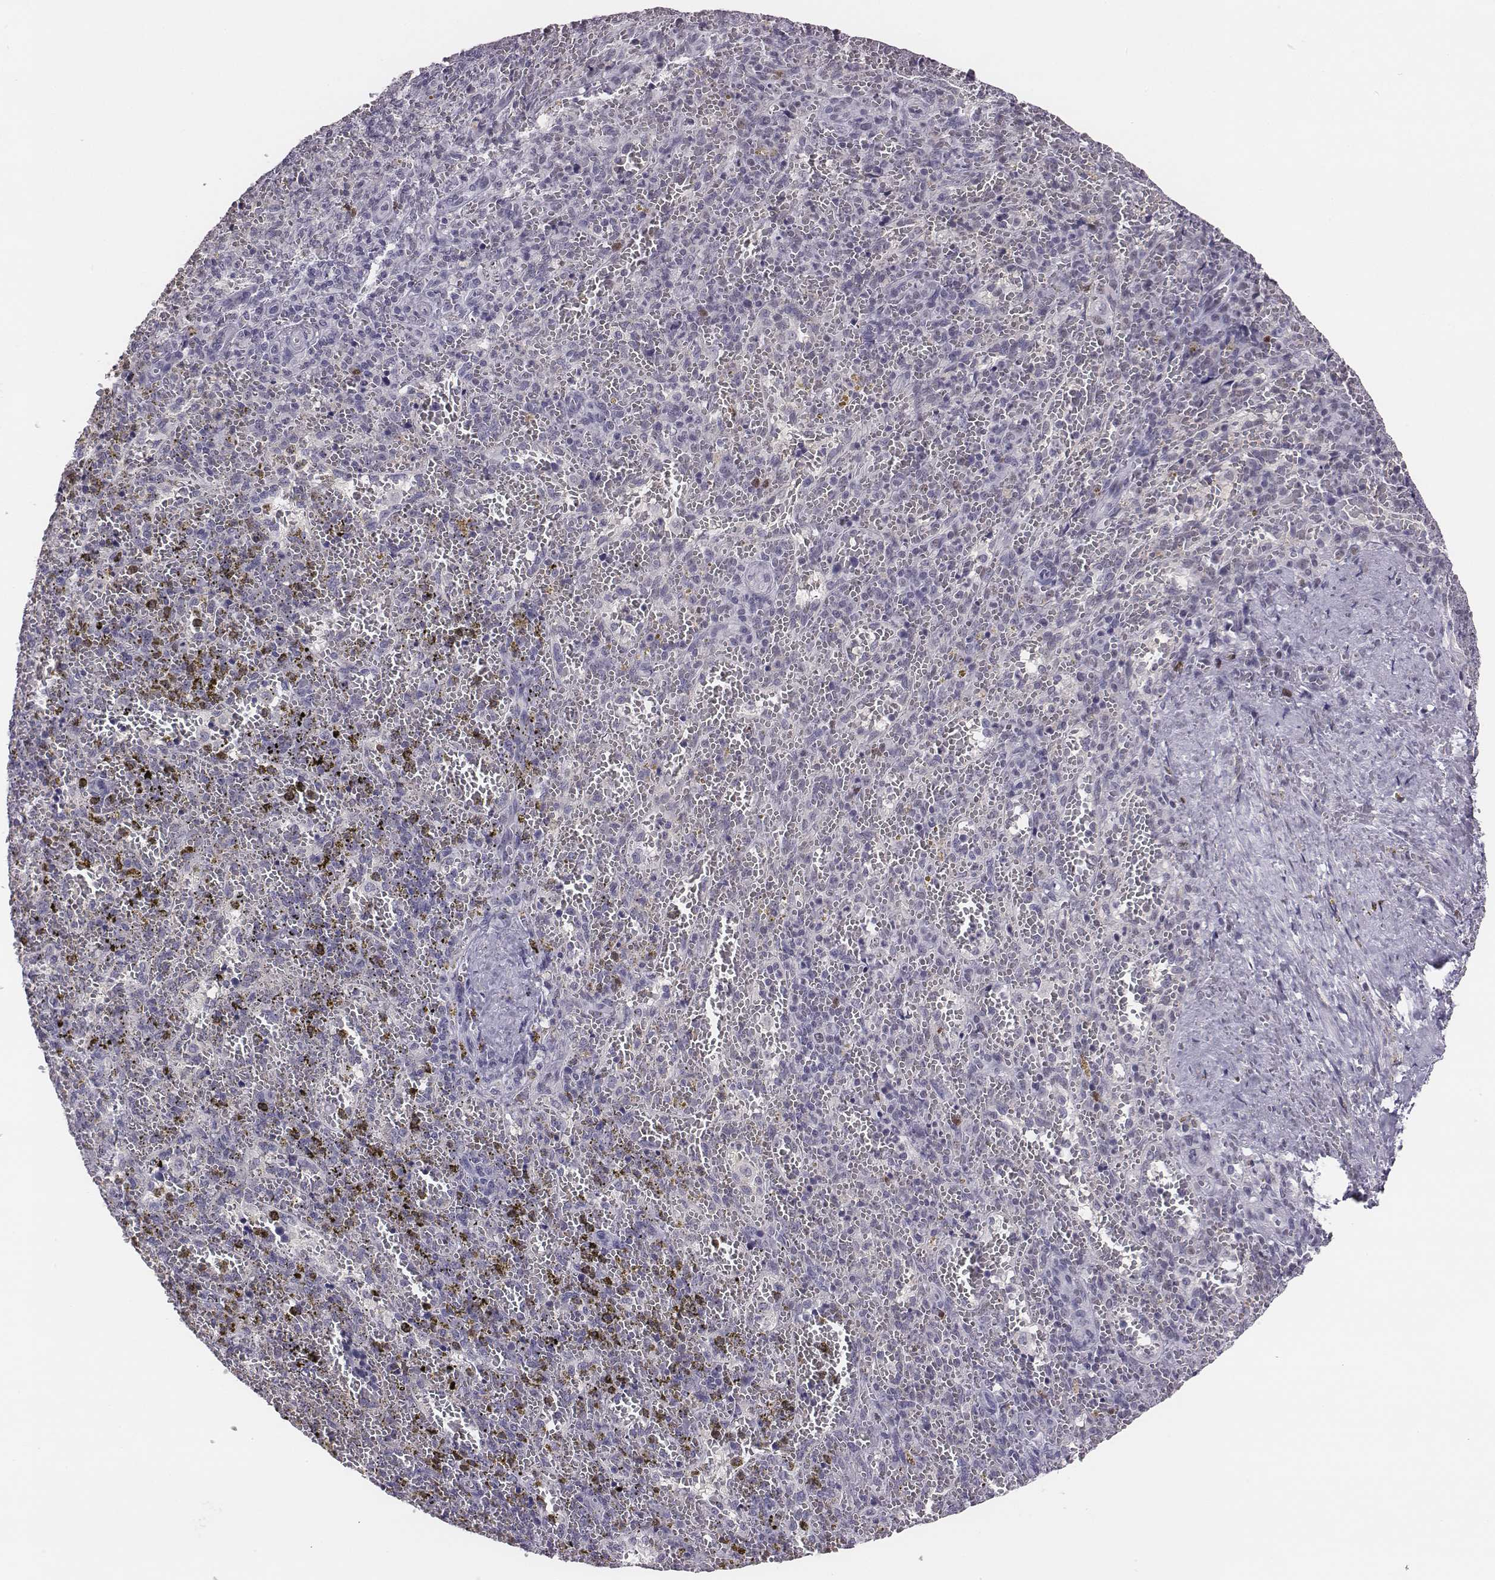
{"staining": {"intensity": "negative", "quantity": "none", "location": "none"}, "tissue": "spleen", "cell_type": "Cells in red pulp", "image_type": "normal", "snomed": [{"axis": "morphology", "description": "Normal tissue, NOS"}, {"axis": "topography", "description": "Spleen"}], "caption": "Micrograph shows no significant protein positivity in cells in red pulp of benign spleen. The staining is performed using DAB (3,3'-diaminobenzidine) brown chromogen with nuclei counter-stained in using hematoxylin.", "gene": "ACOD1", "patient": {"sex": "female", "age": 50}}